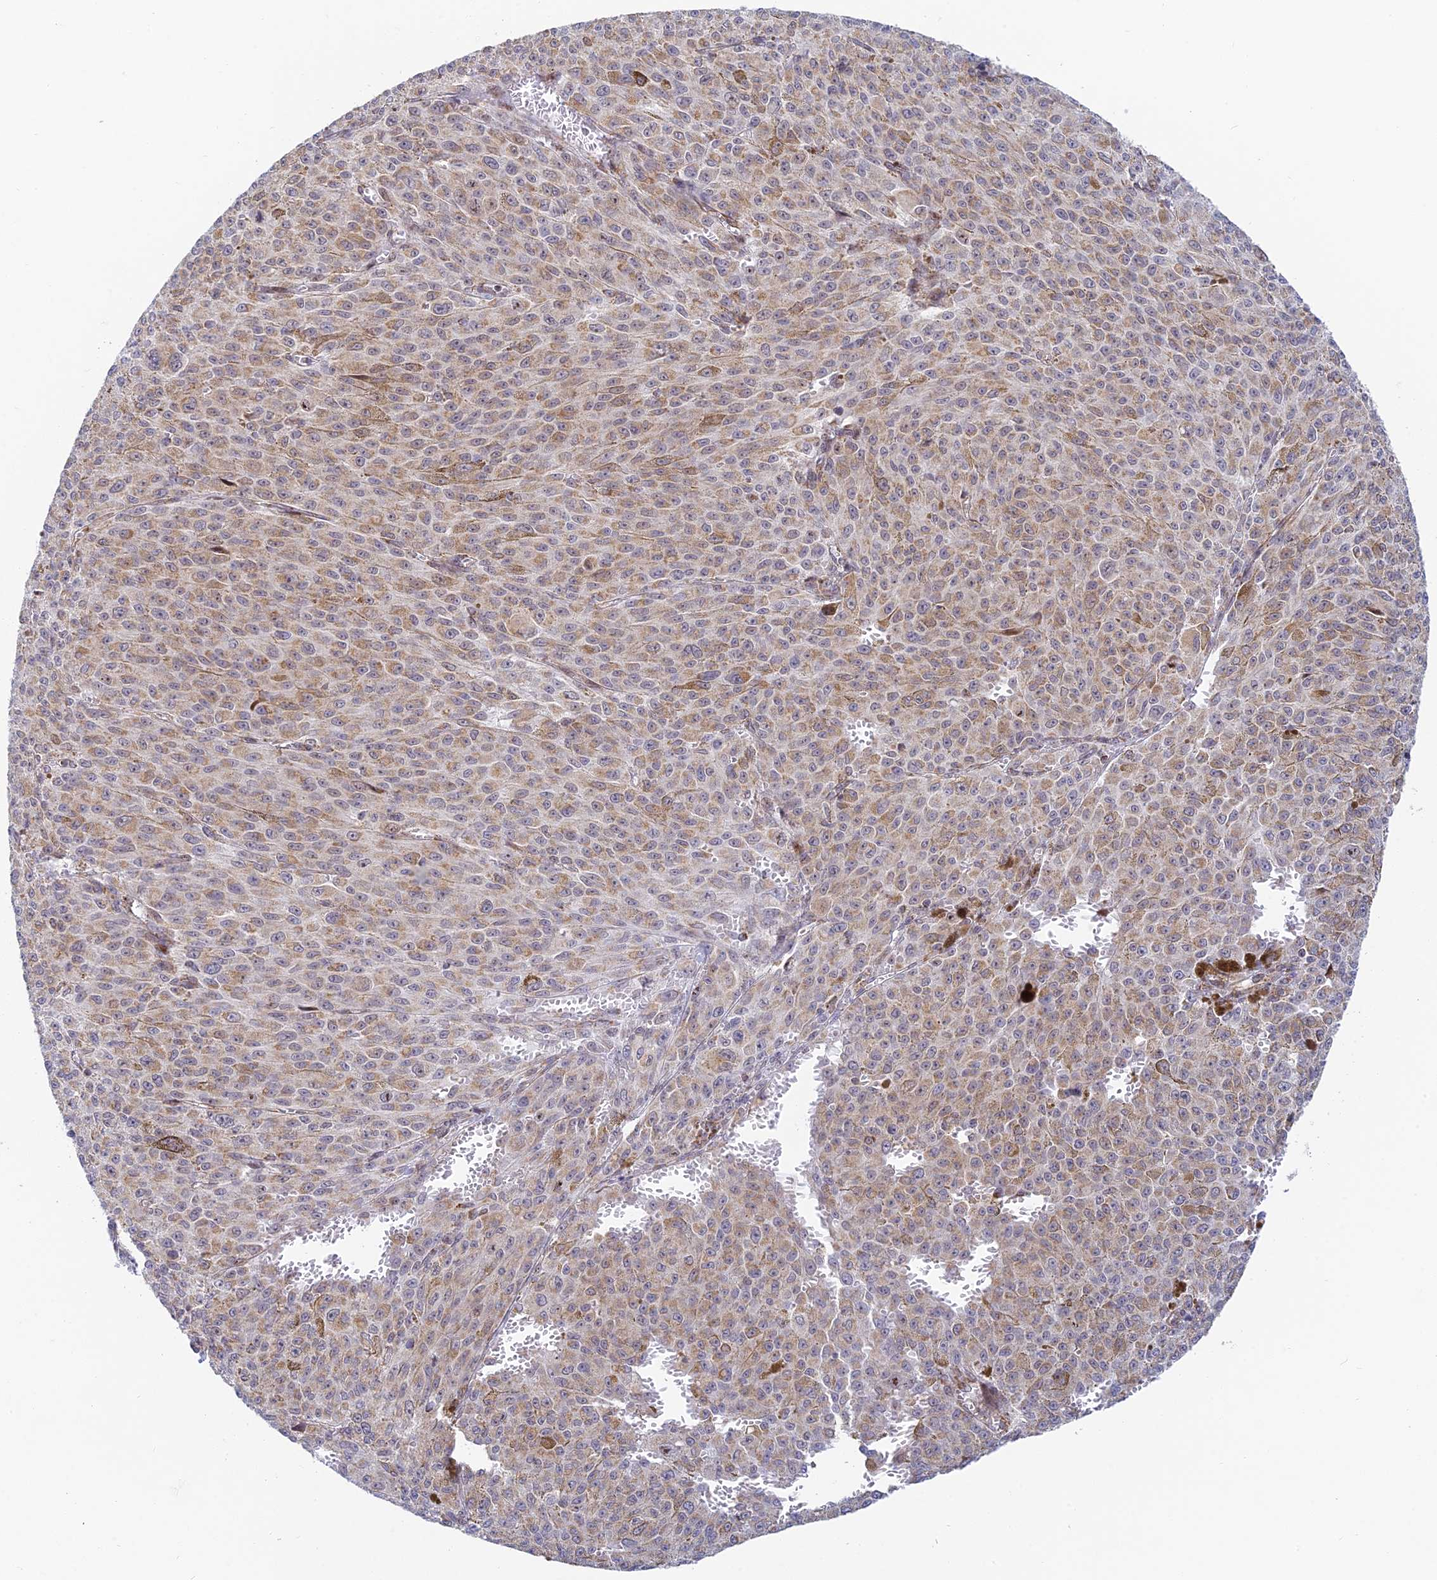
{"staining": {"intensity": "weak", "quantity": ">75%", "location": "cytoplasmic/membranous"}, "tissue": "melanoma", "cell_type": "Tumor cells", "image_type": "cancer", "snomed": [{"axis": "morphology", "description": "Malignant melanoma, NOS"}, {"axis": "topography", "description": "Skin"}], "caption": "Melanoma tissue displays weak cytoplasmic/membranous positivity in about >75% of tumor cells", "gene": "HOOK2", "patient": {"sex": "female", "age": 52}}